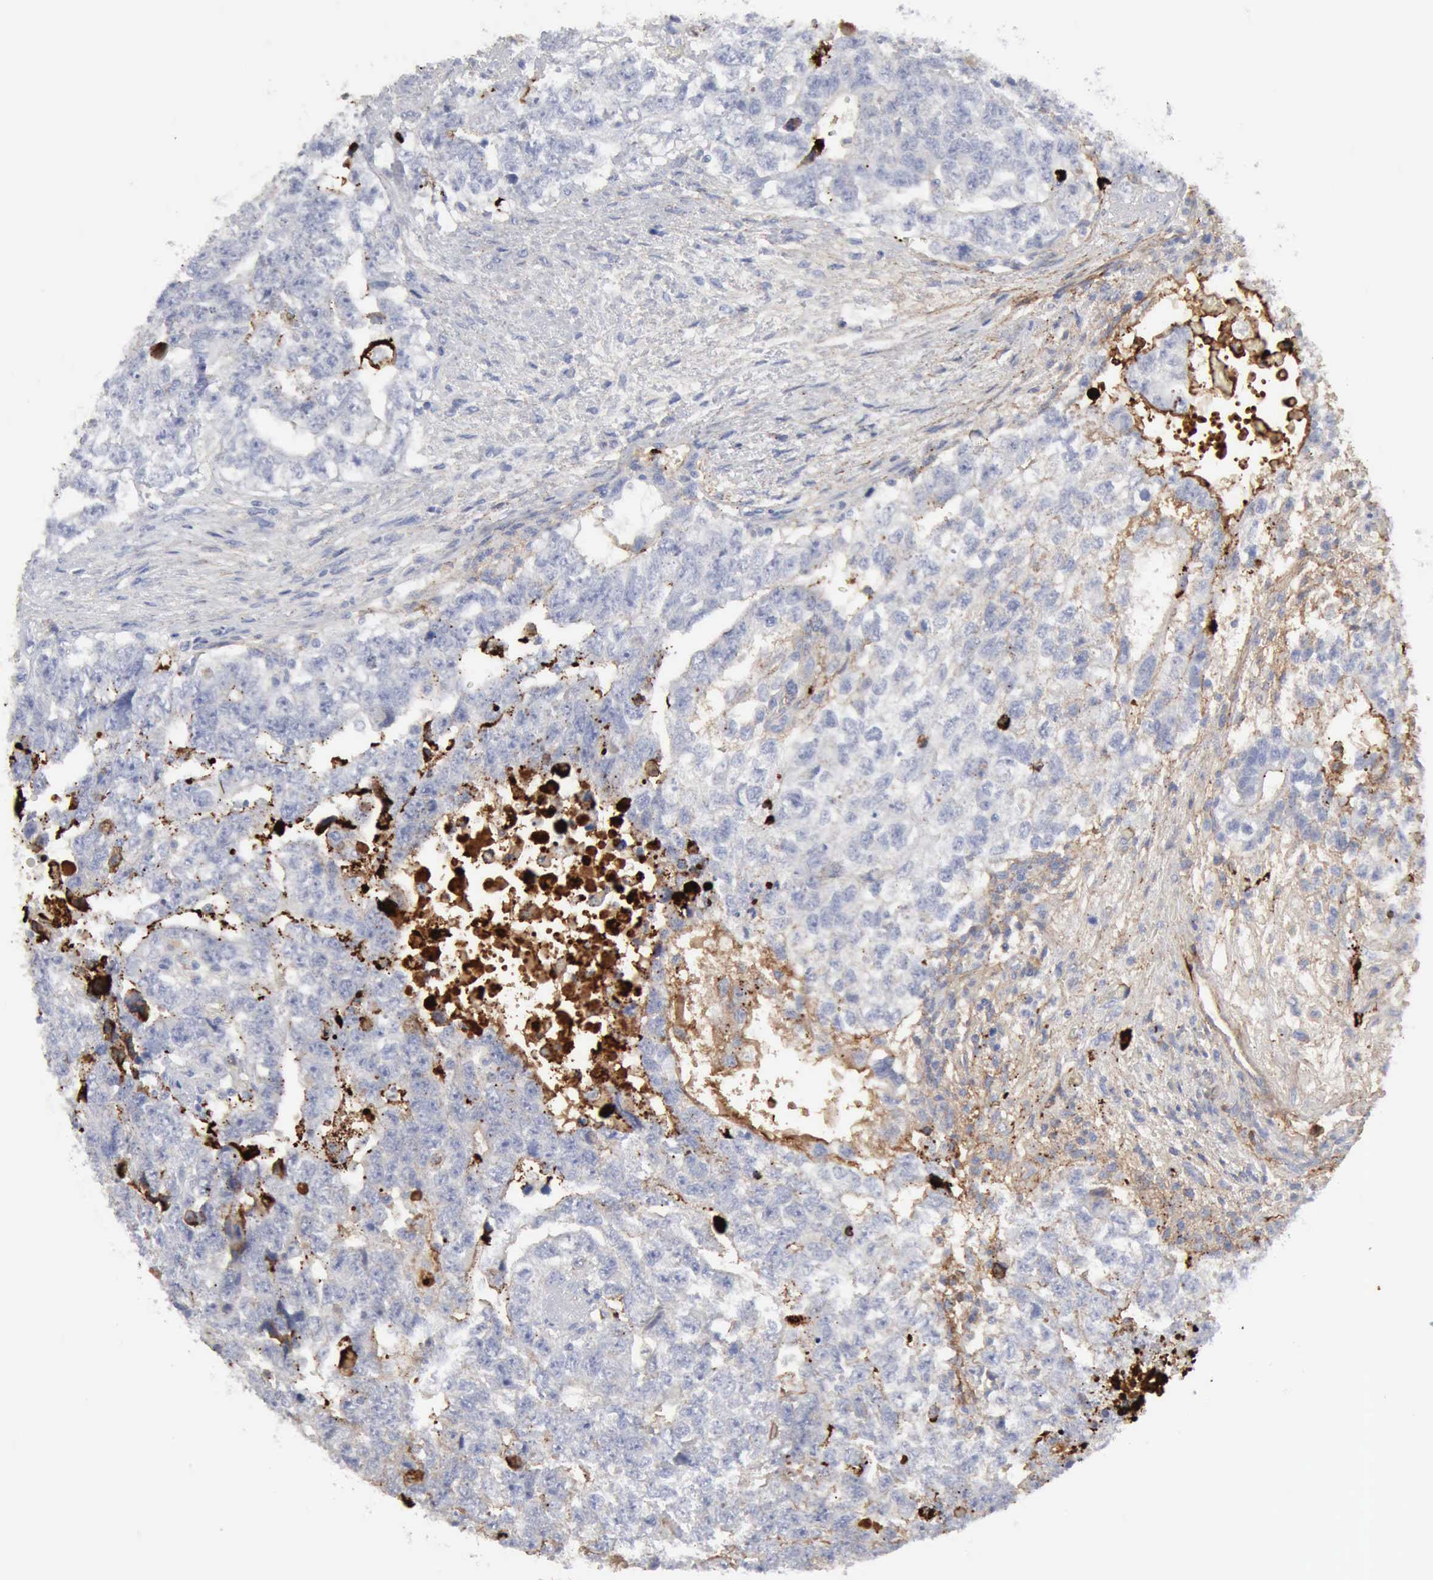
{"staining": {"intensity": "negative", "quantity": "none", "location": "none"}, "tissue": "testis cancer", "cell_type": "Tumor cells", "image_type": "cancer", "snomed": [{"axis": "morphology", "description": "Carcinoma, Embryonal, NOS"}, {"axis": "topography", "description": "Testis"}], "caption": "Immunohistochemical staining of testis embryonal carcinoma displays no significant expression in tumor cells.", "gene": "C4BPA", "patient": {"sex": "male", "age": 36}}